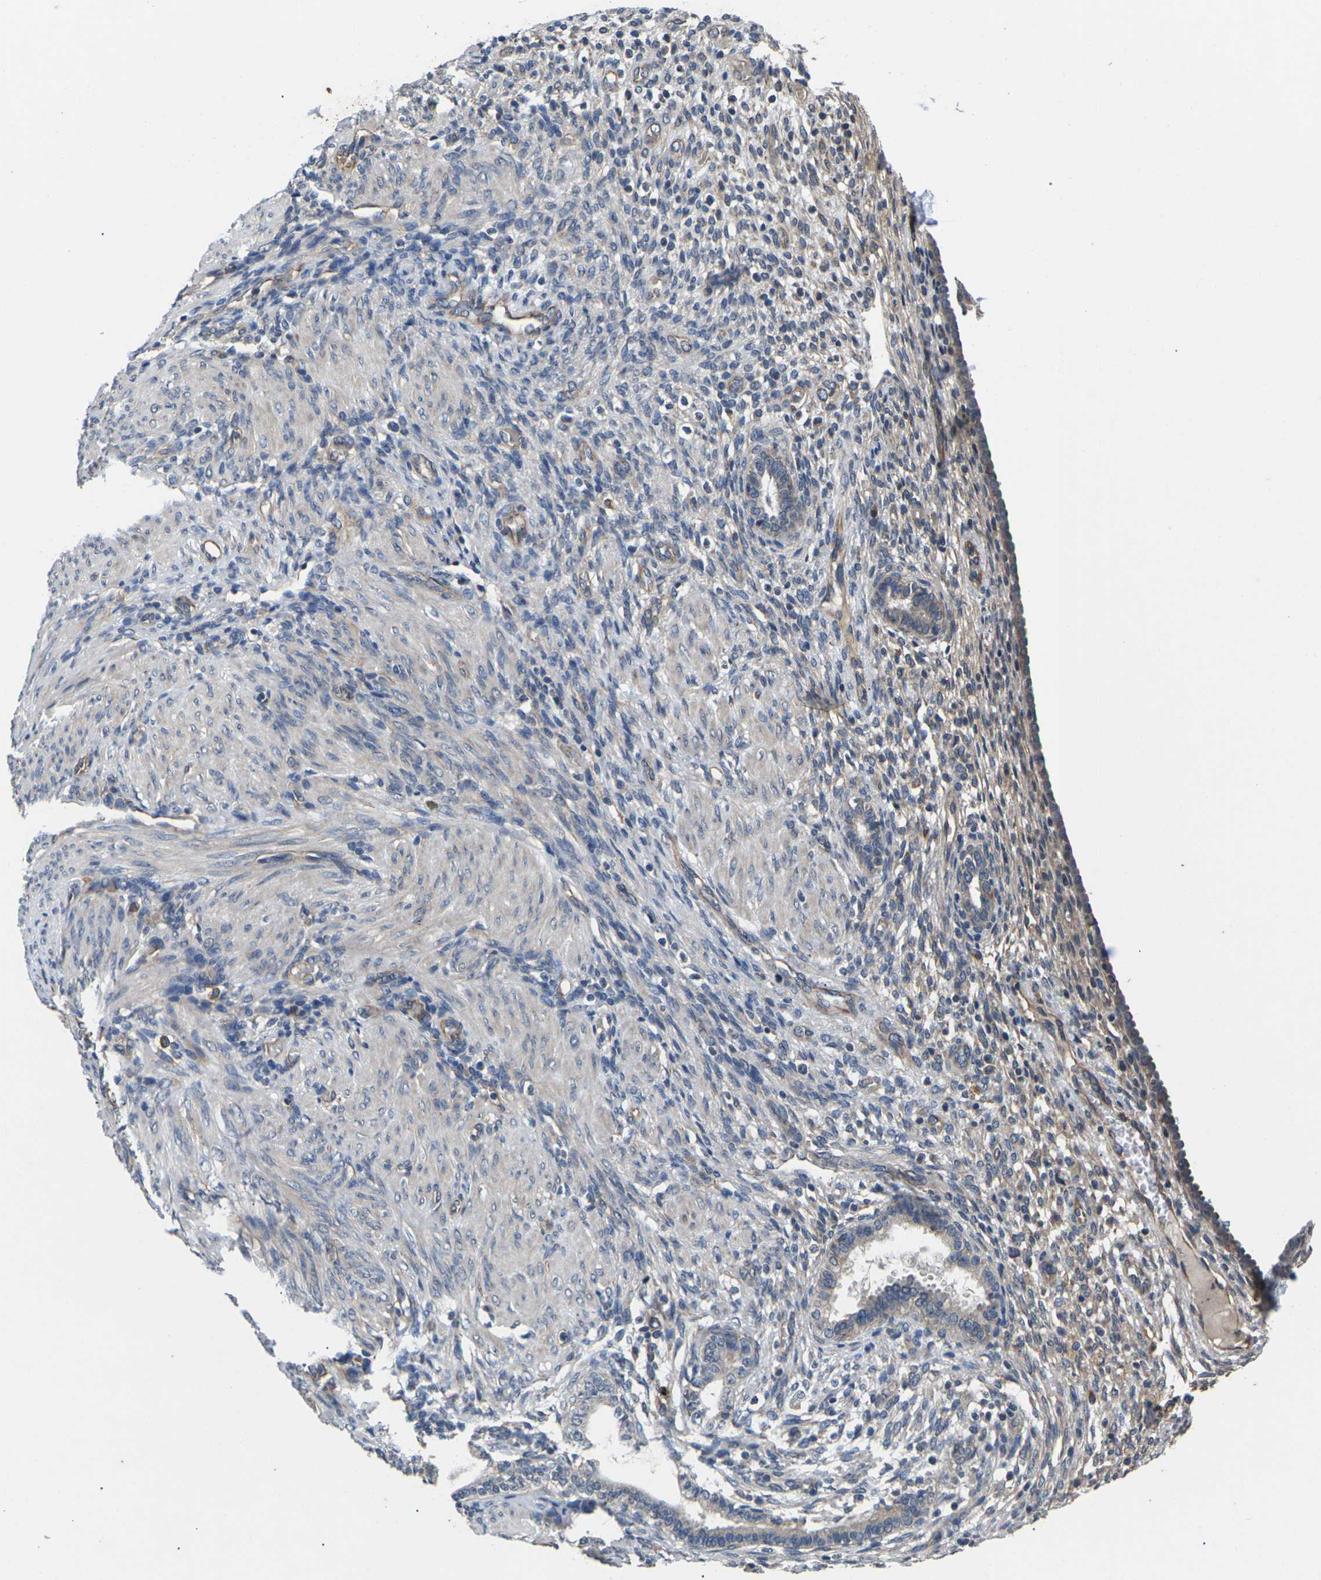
{"staining": {"intensity": "weak", "quantity": "<25%", "location": "cytoplasmic/membranous"}, "tissue": "endometrium", "cell_type": "Cells in endometrial stroma", "image_type": "normal", "snomed": [{"axis": "morphology", "description": "Normal tissue, NOS"}, {"axis": "topography", "description": "Endometrium"}], "caption": "A histopathology image of human endometrium is negative for staining in cells in endometrial stroma.", "gene": "DKK2", "patient": {"sex": "female", "age": 72}}